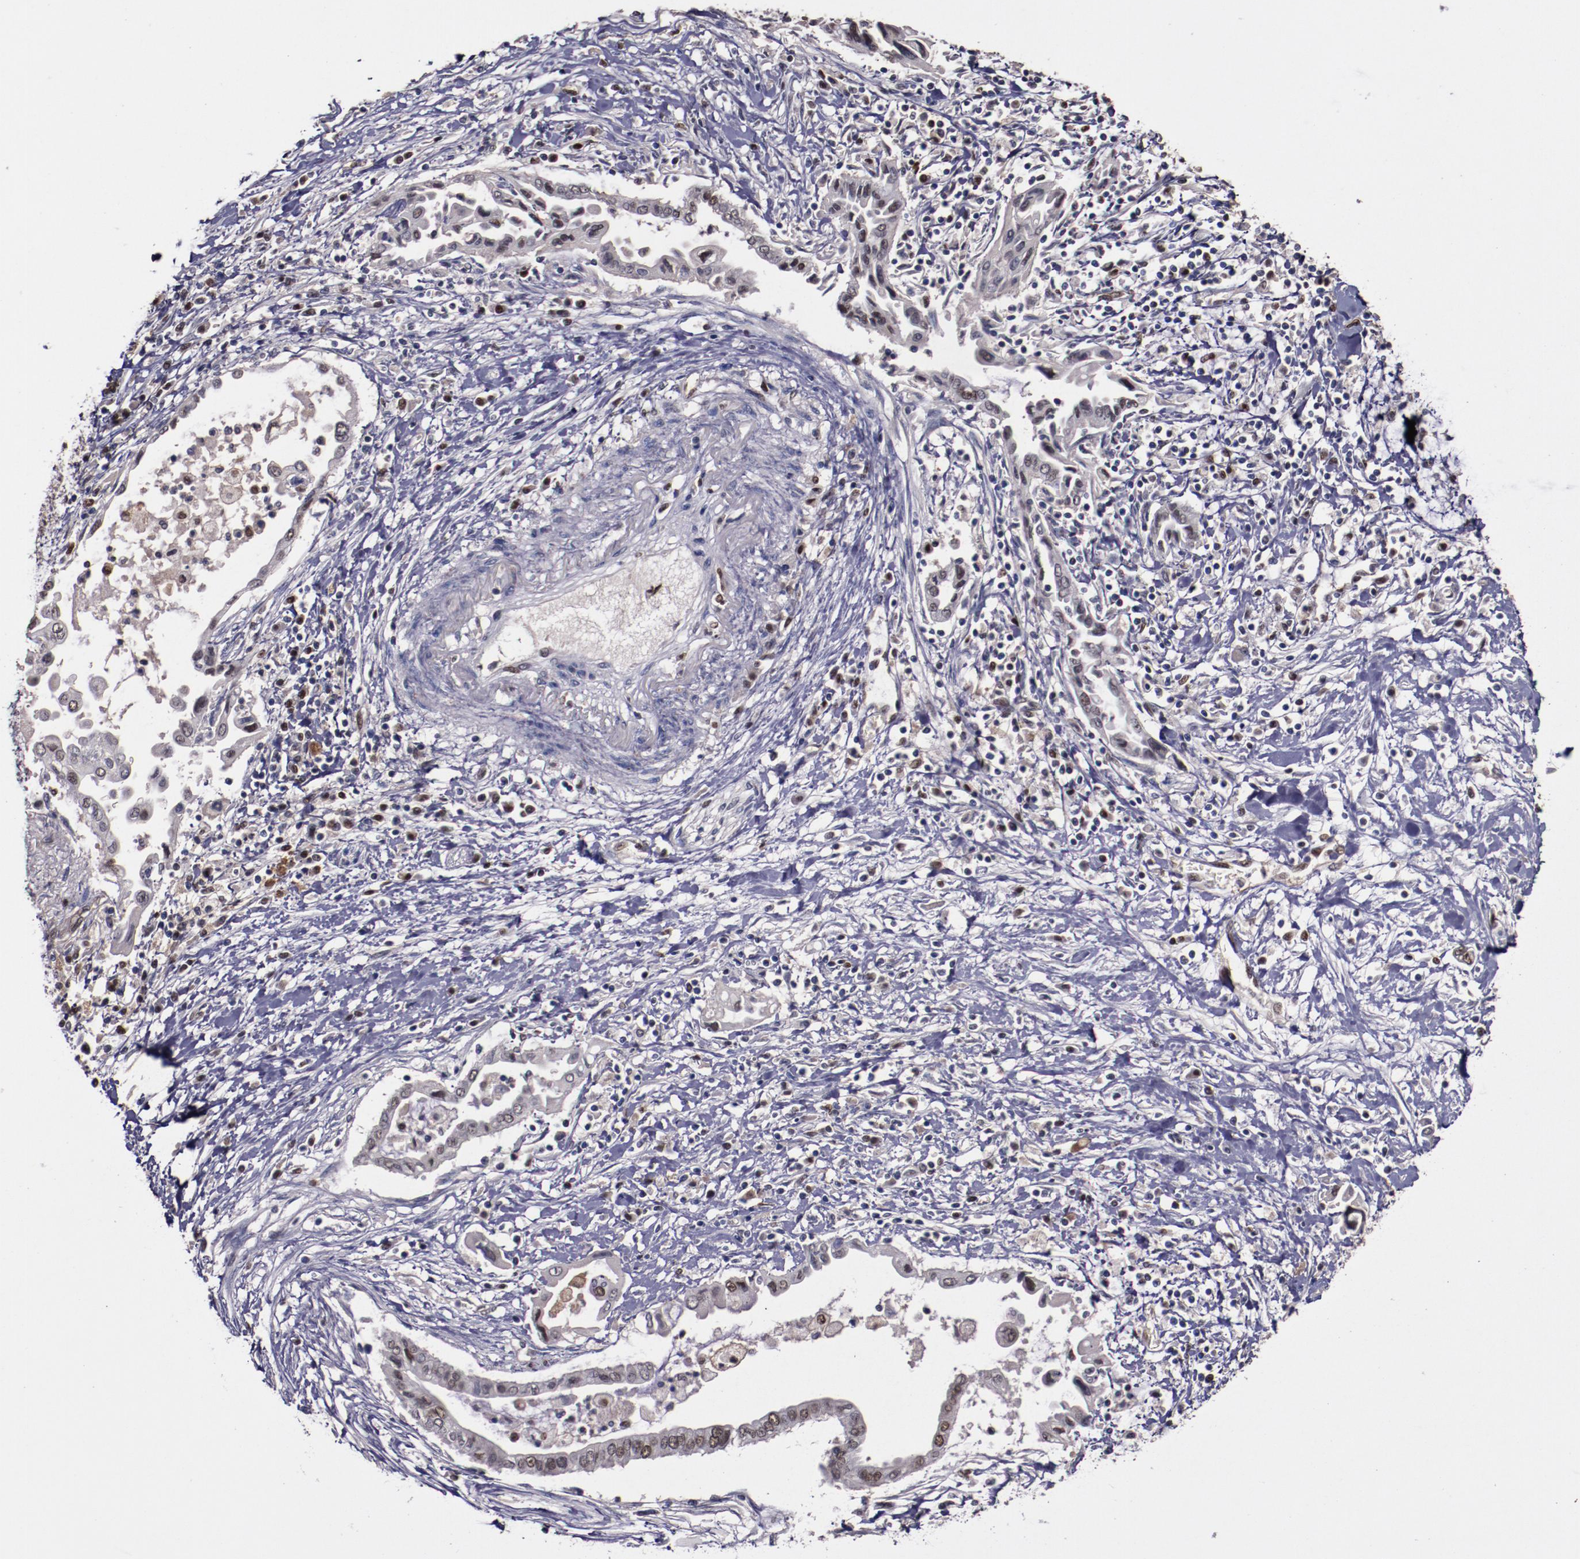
{"staining": {"intensity": "weak", "quantity": "<25%", "location": "nuclear"}, "tissue": "pancreatic cancer", "cell_type": "Tumor cells", "image_type": "cancer", "snomed": [{"axis": "morphology", "description": "Adenocarcinoma, NOS"}, {"axis": "topography", "description": "Pancreas"}], "caption": "The micrograph exhibits no staining of tumor cells in pancreatic cancer. Nuclei are stained in blue.", "gene": "CHEK2", "patient": {"sex": "female", "age": 57}}